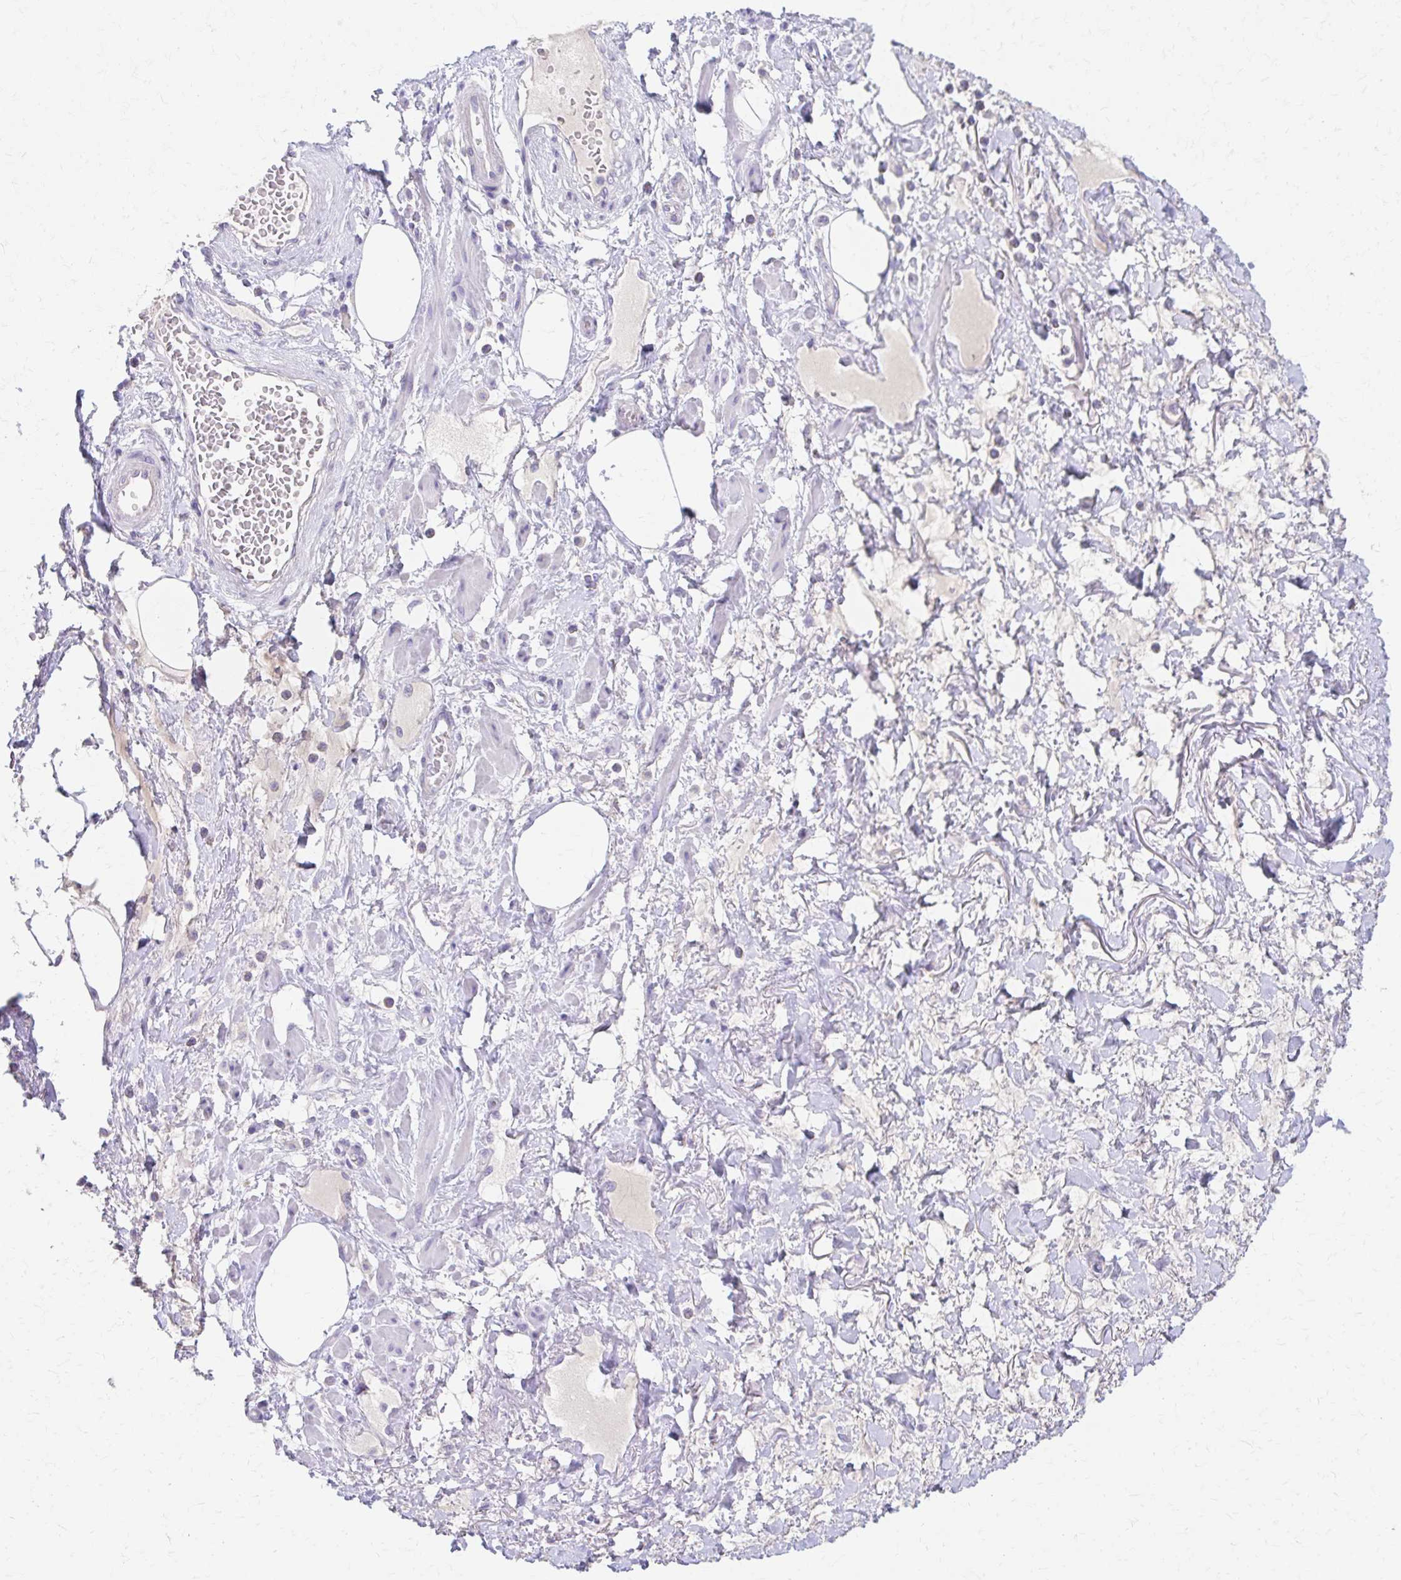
{"staining": {"intensity": "negative", "quantity": "none", "location": "none"}, "tissue": "adipose tissue", "cell_type": "Adipocytes", "image_type": "normal", "snomed": [{"axis": "morphology", "description": "Normal tissue, NOS"}, {"axis": "topography", "description": "Vagina"}, {"axis": "topography", "description": "Peripheral nerve tissue"}], "caption": "High magnification brightfield microscopy of unremarkable adipose tissue stained with DAB (3,3'-diaminobenzidine) (brown) and counterstained with hematoxylin (blue): adipocytes show no significant staining. (DAB (3,3'-diaminobenzidine) IHC, high magnification).", "gene": "AZGP1", "patient": {"sex": "female", "age": 71}}